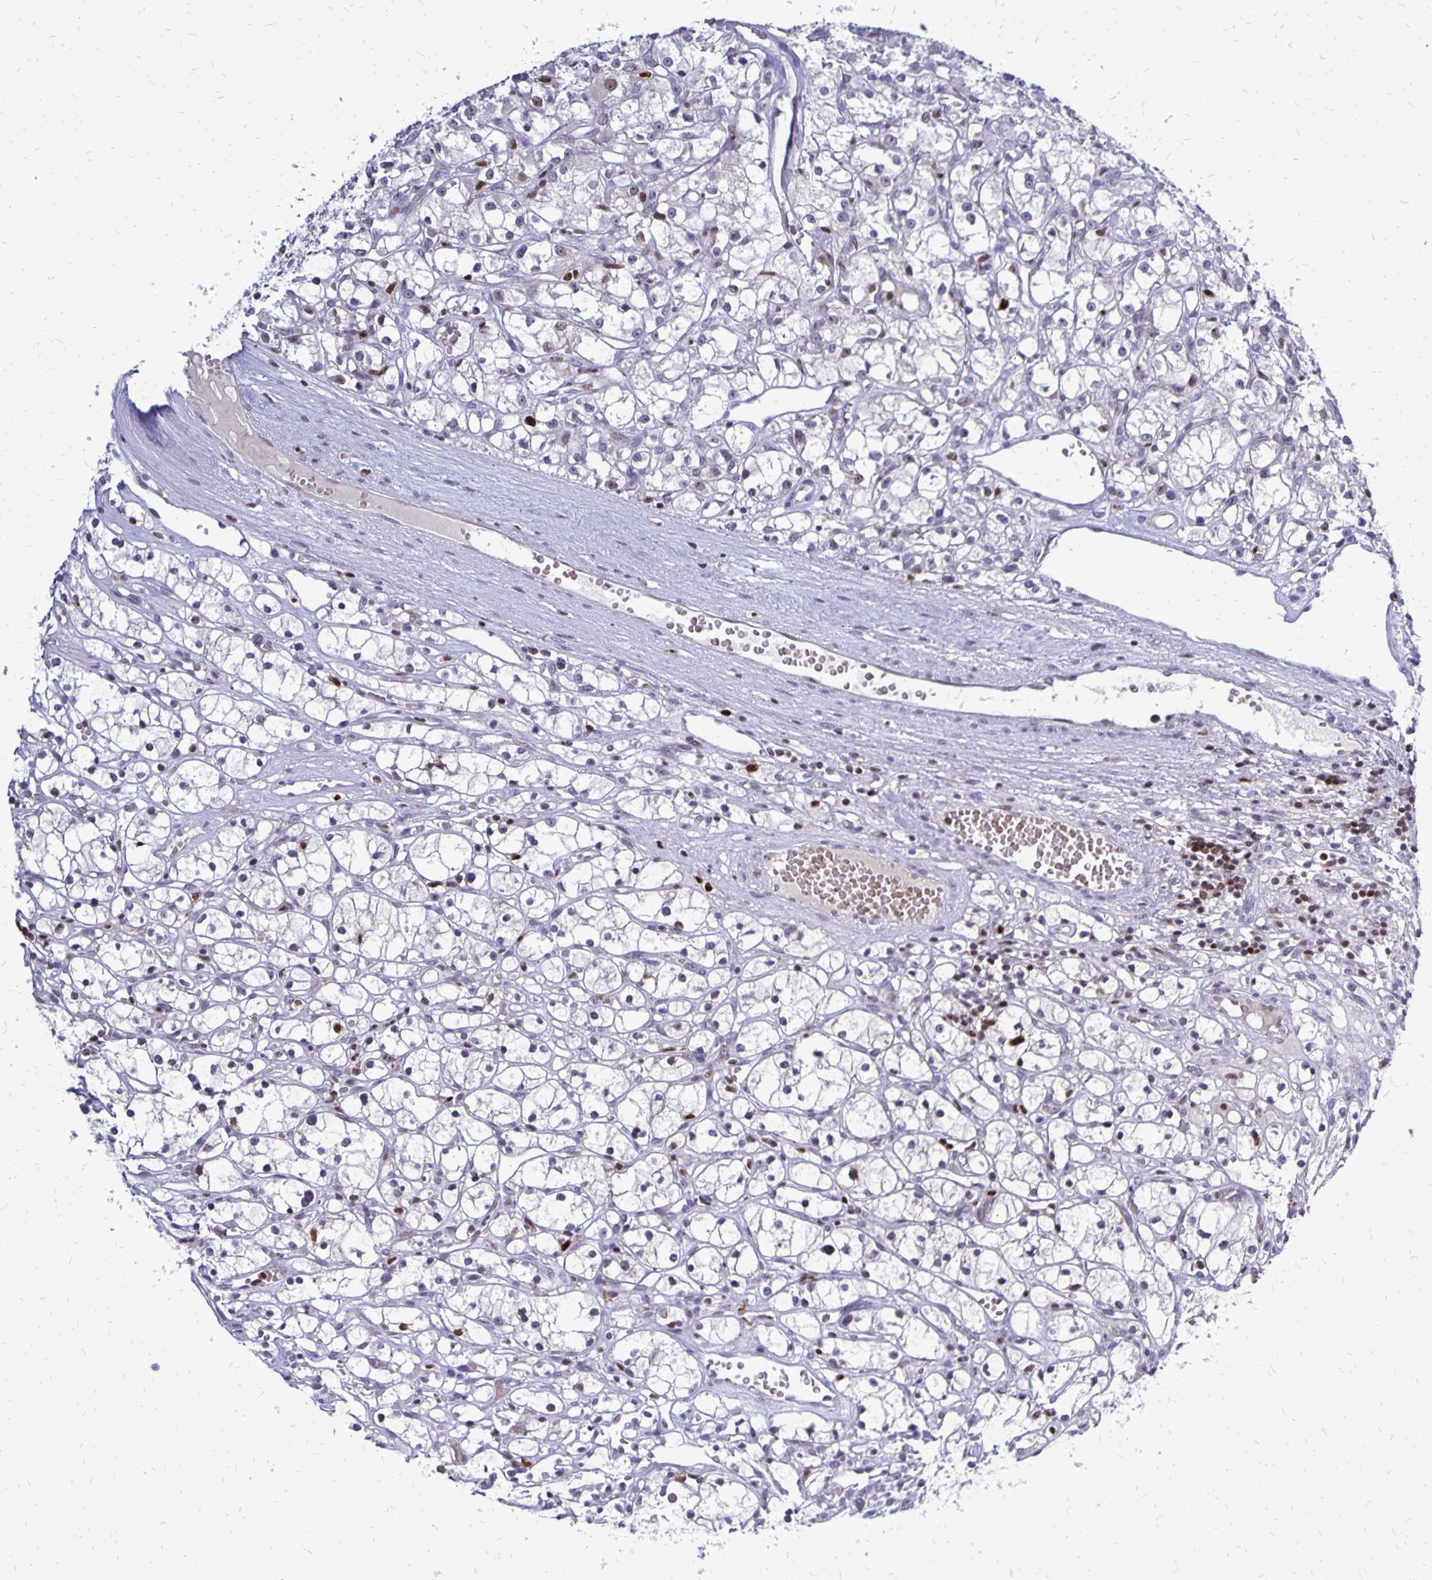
{"staining": {"intensity": "moderate", "quantity": "<25%", "location": "nuclear"}, "tissue": "renal cancer", "cell_type": "Tumor cells", "image_type": "cancer", "snomed": [{"axis": "morphology", "description": "Adenocarcinoma, NOS"}, {"axis": "topography", "description": "Kidney"}], "caption": "The micrograph displays staining of renal cancer, revealing moderate nuclear protein staining (brown color) within tumor cells.", "gene": "DCK", "patient": {"sex": "female", "age": 59}}